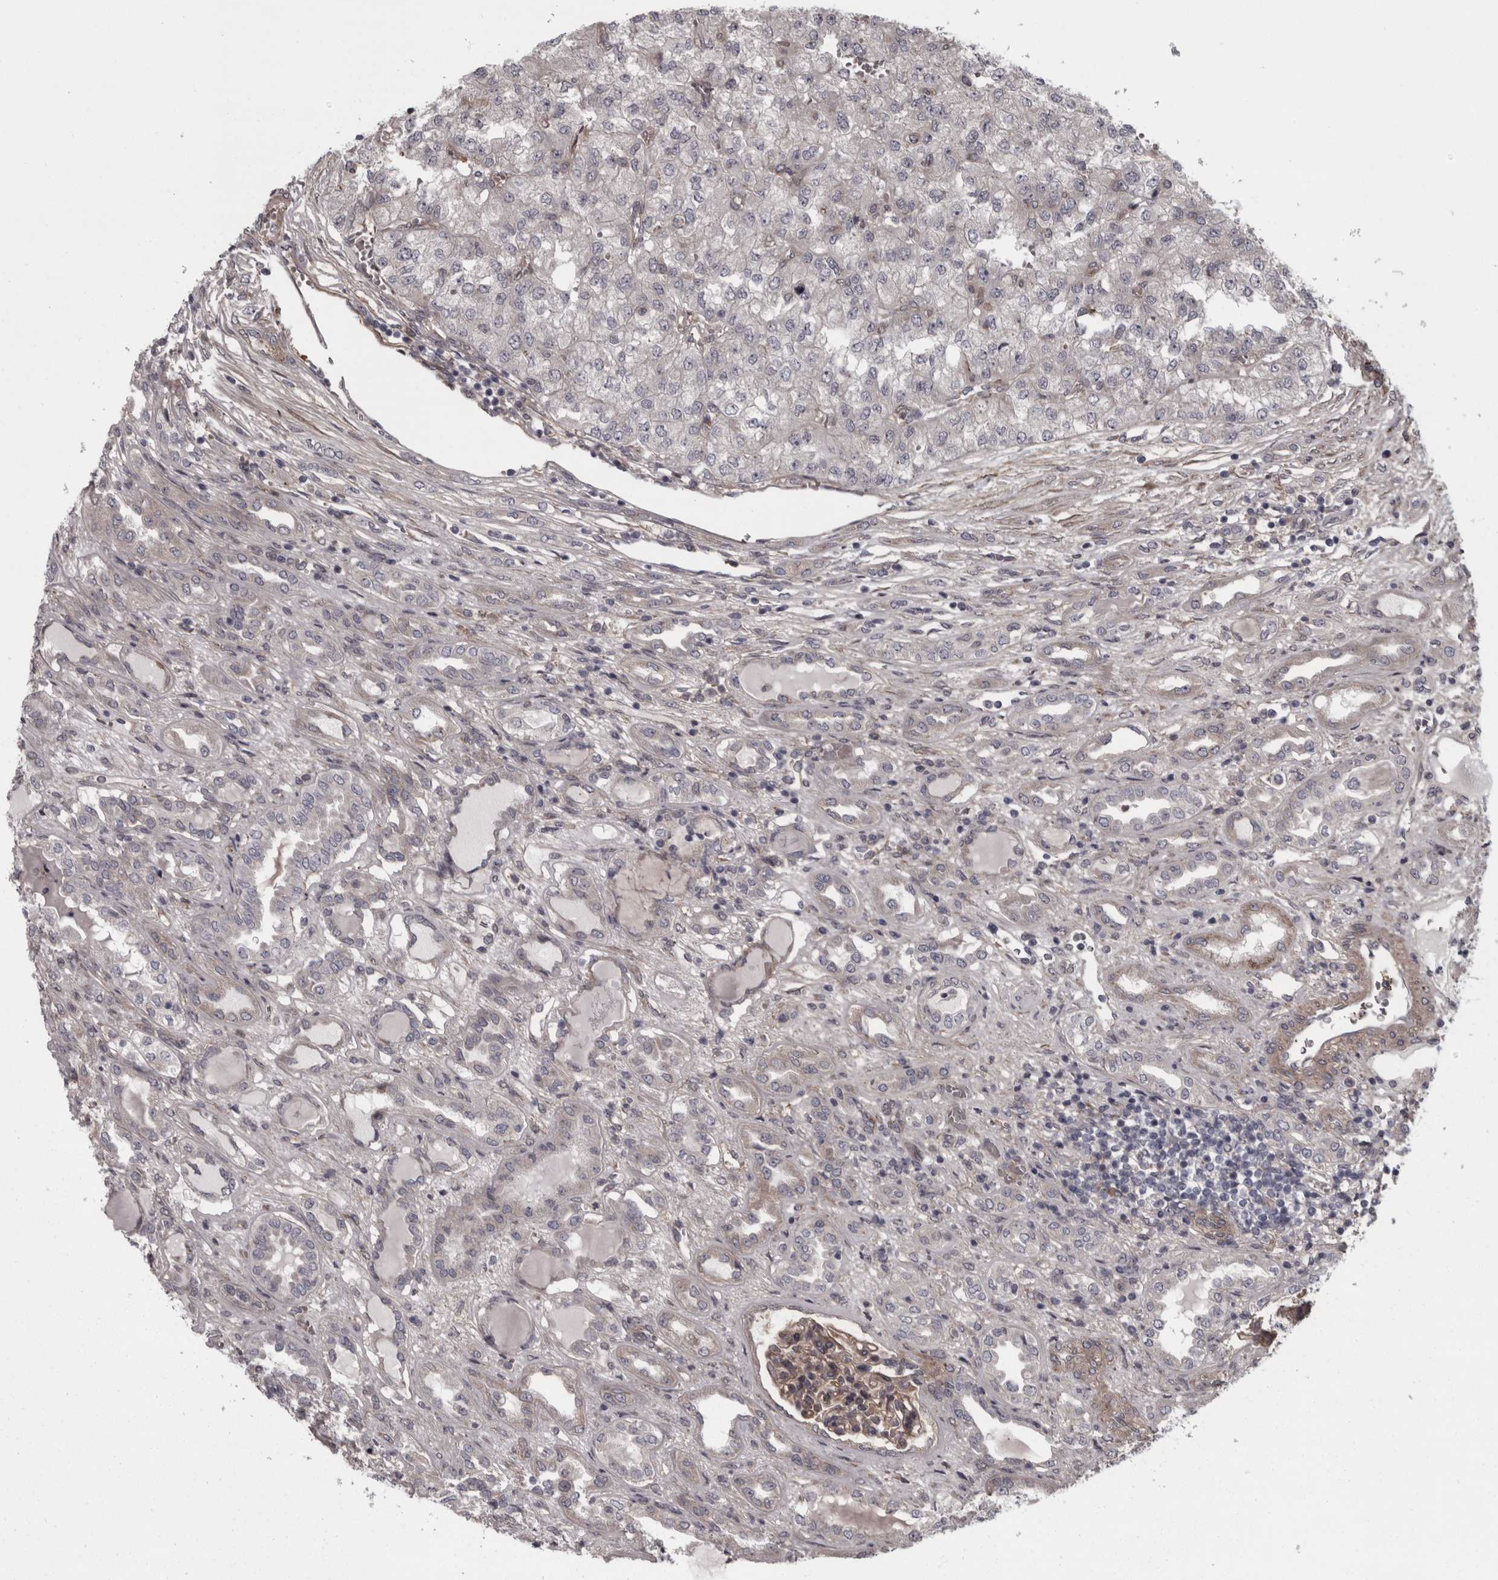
{"staining": {"intensity": "negative", "quantity": "none", "location": "none"}, "tissue": "renal cancer", "cell_type": "Tumor cells", "image_type": "cancer", "snomed": [{"axis": "morphology", "description": "Adenocarcinoma, NOS"}, {"axis": "topography", "description": "Kidney"}], "caption": "The photomicrograph displays no significant expression in tumor cells of adenocarcinoma (renal).", "gene": "RSU1", "patient": {"sex": "female", "age": 54}}